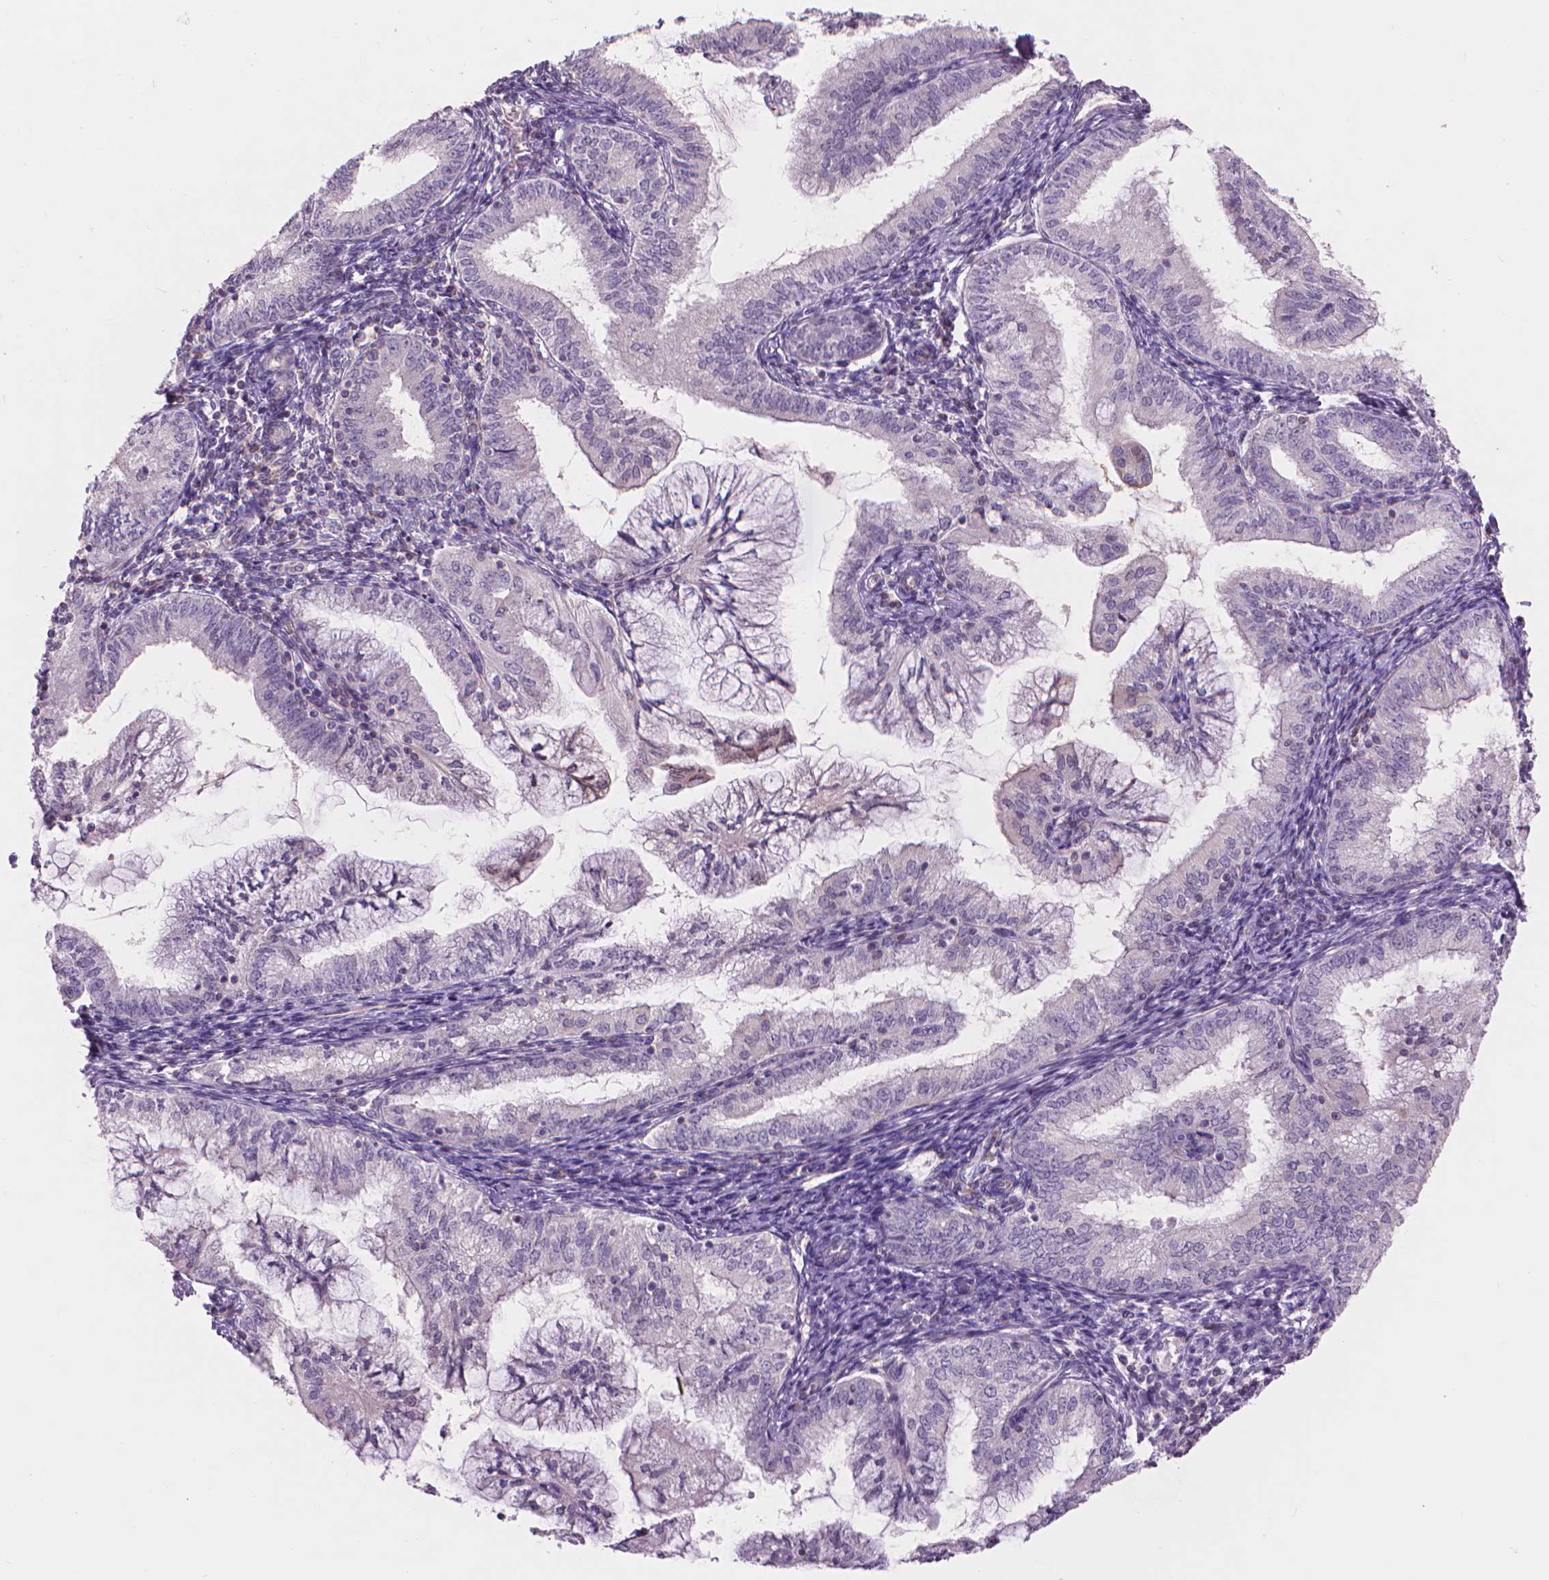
{"staining": {"intensity": "negative", "quantity": "none", "location": "none"}, "tissue": "endometrial cancer", "cell_type": "Tumor cells", "image_type": "cancer", "snomed": [{"axis": "morphology", "description": "Adenocarcinoma, NOS"}, {"axis": "topography", "description": "Endometrium"}], "caption": "Immunohistochemistry image of human endometrial cancer stained for a protein (brown), which shows no staining in tumor cells. (Brightfield microscopy of DAB immunohistochemistry at high magnification).", "gene": "ENO2", "patient": {"sex": "female", "age": 55}}